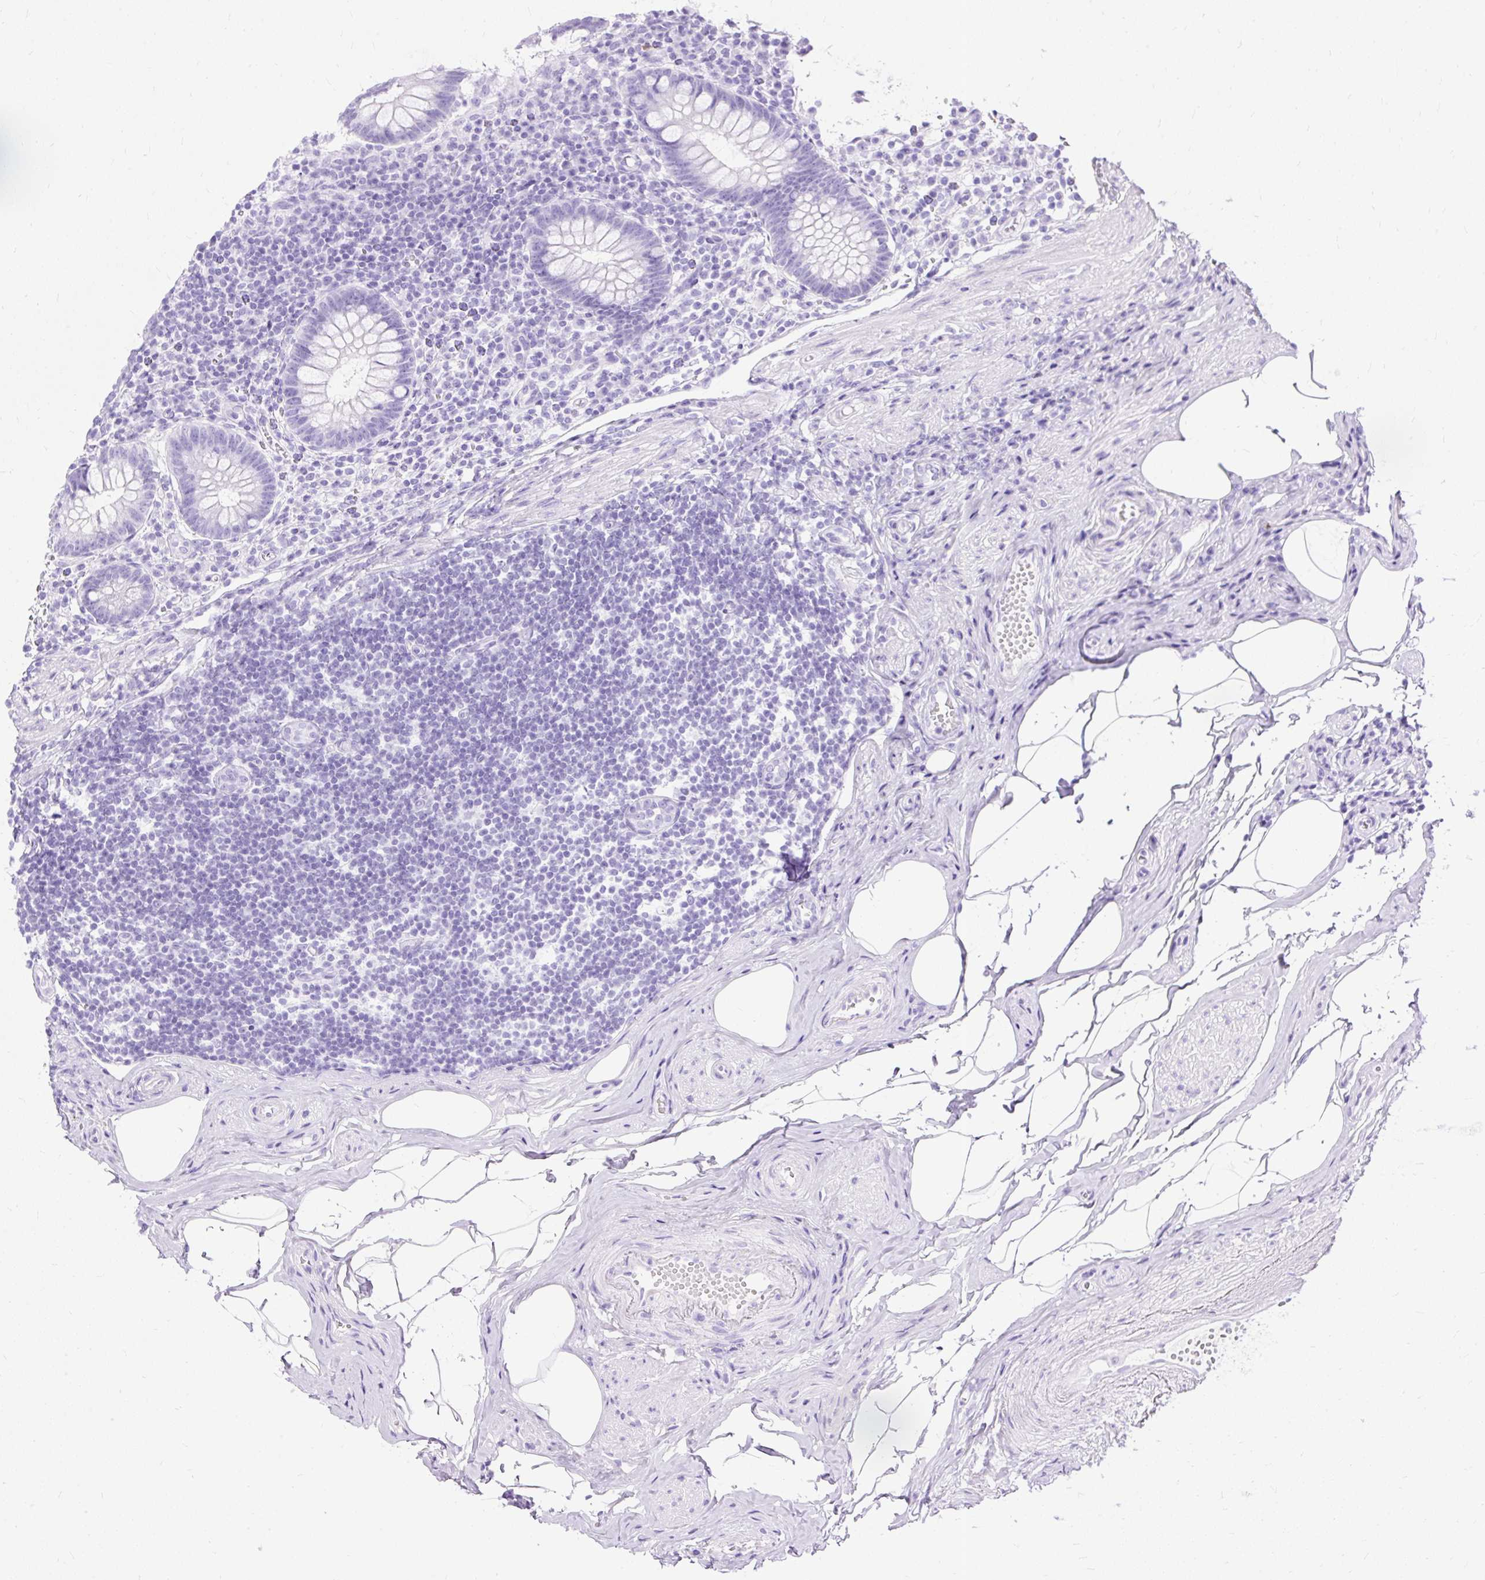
{"staining": {"intensity": "negative", "quantity": "none", "location": "none"}, "tissue": "appendix", "cell_type": "Glandular cells", "image_type": "normal", "snomed": [{"axis": "morphology", "description": "Normal tissue, NOS"}, {"axis": "topography", "description": "Appendix"}], "caption": "Appendix was stained to show a protein in brown. There is no significant staining in glandular cells.", "gene": "SLC8A2", "patient": {"sex": "female", "age": 56}}